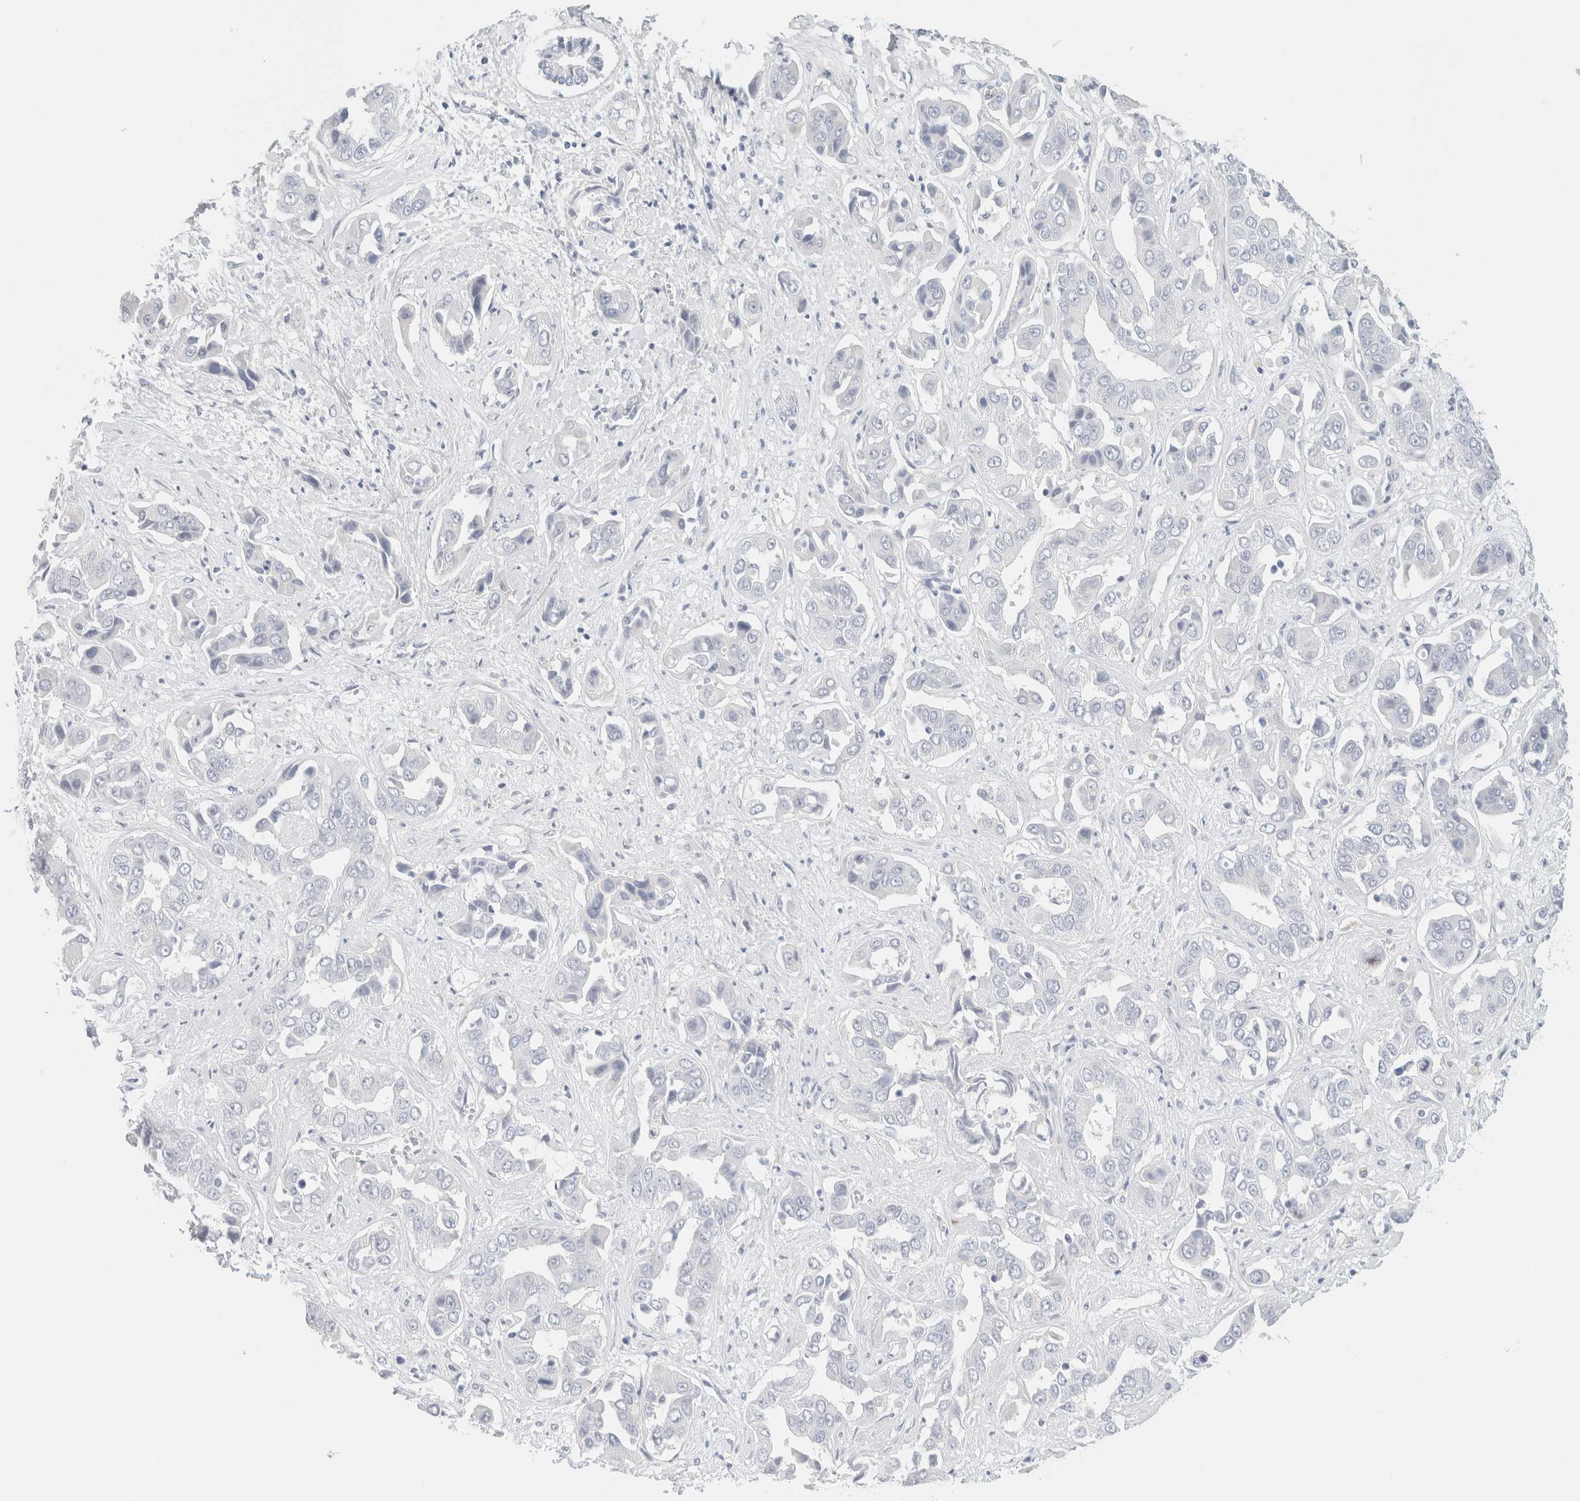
{"staining": {"intensity": "negative", "quantity": "none", "location": "none"}, "tissue": "liver cancer", "cell_type": "Tumor cells", "image_type": "cancer", "snomed": [{"axis": "morphology", "description": "Cholangiocarcinoma"}, {"axis": "topography", "description": "Liver"}], "caption": "DAB immunohistochemical staining of liver cancer (cholangiocarcinoma) reveals no significant staining in tumor cells.", "gene": "RTN4", "patient": {"sex": "female", "age": 52}}